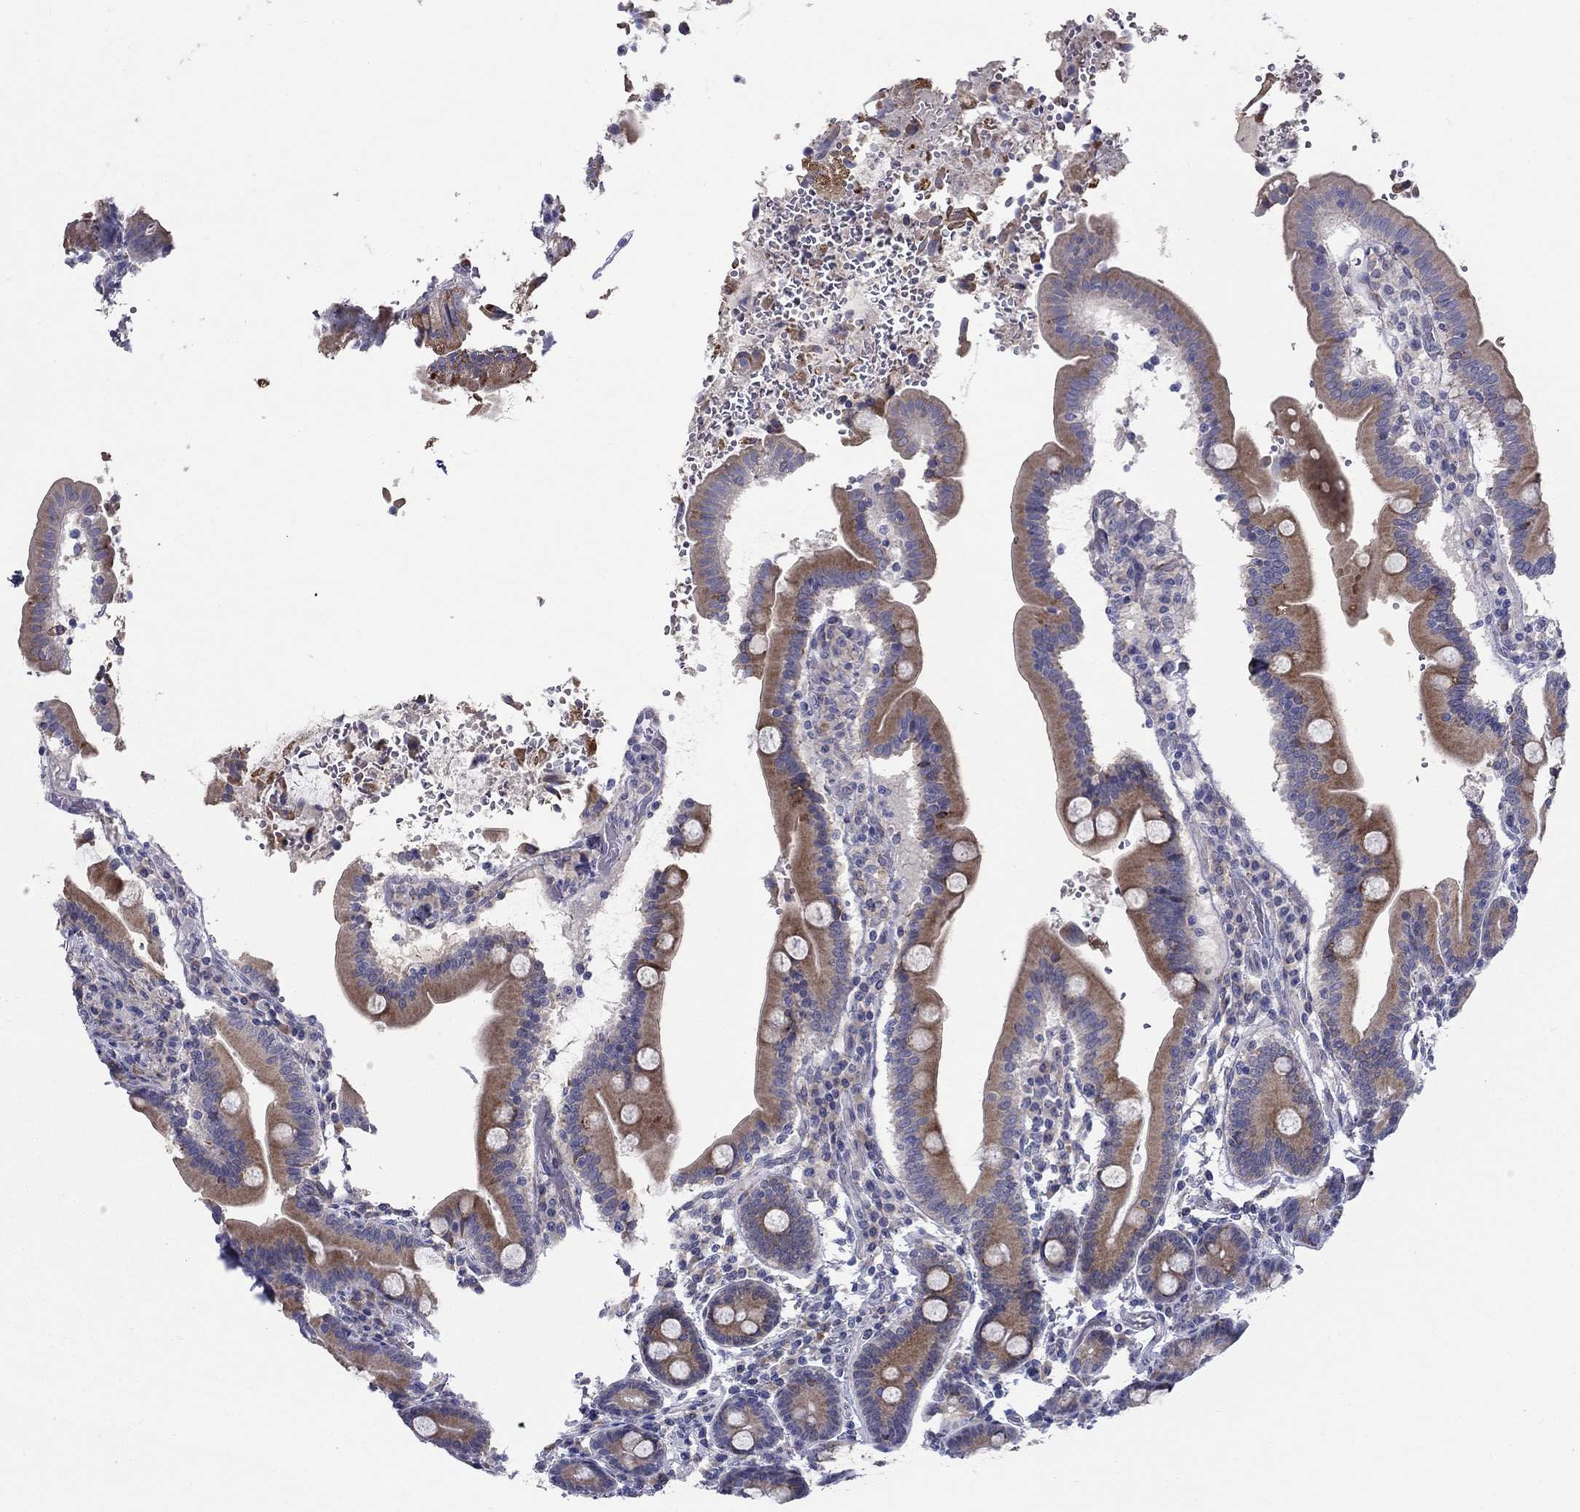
{"staining": {"intensity": "moderate", "quantity": "25%-75%", "location": "cytoplasmic/membranous"}, "tissue": "duodenum", "cell_type": "Glandular cells", "image_type": "normal", "snomed": [{"axis": "morphology", "description": "Normal tissue, NOS"}, {"axis": "topography", "description": "Duodenum"}], "caption": "This micrograph exhibits immunohistochemistry staining of benign human duodenum, with medium moderate cytoplasmic/membranous staining in approximately 25%-75% of glandular cells.", "gene": "QRFPR", "patient": {"sex": "female", "age": 62}}